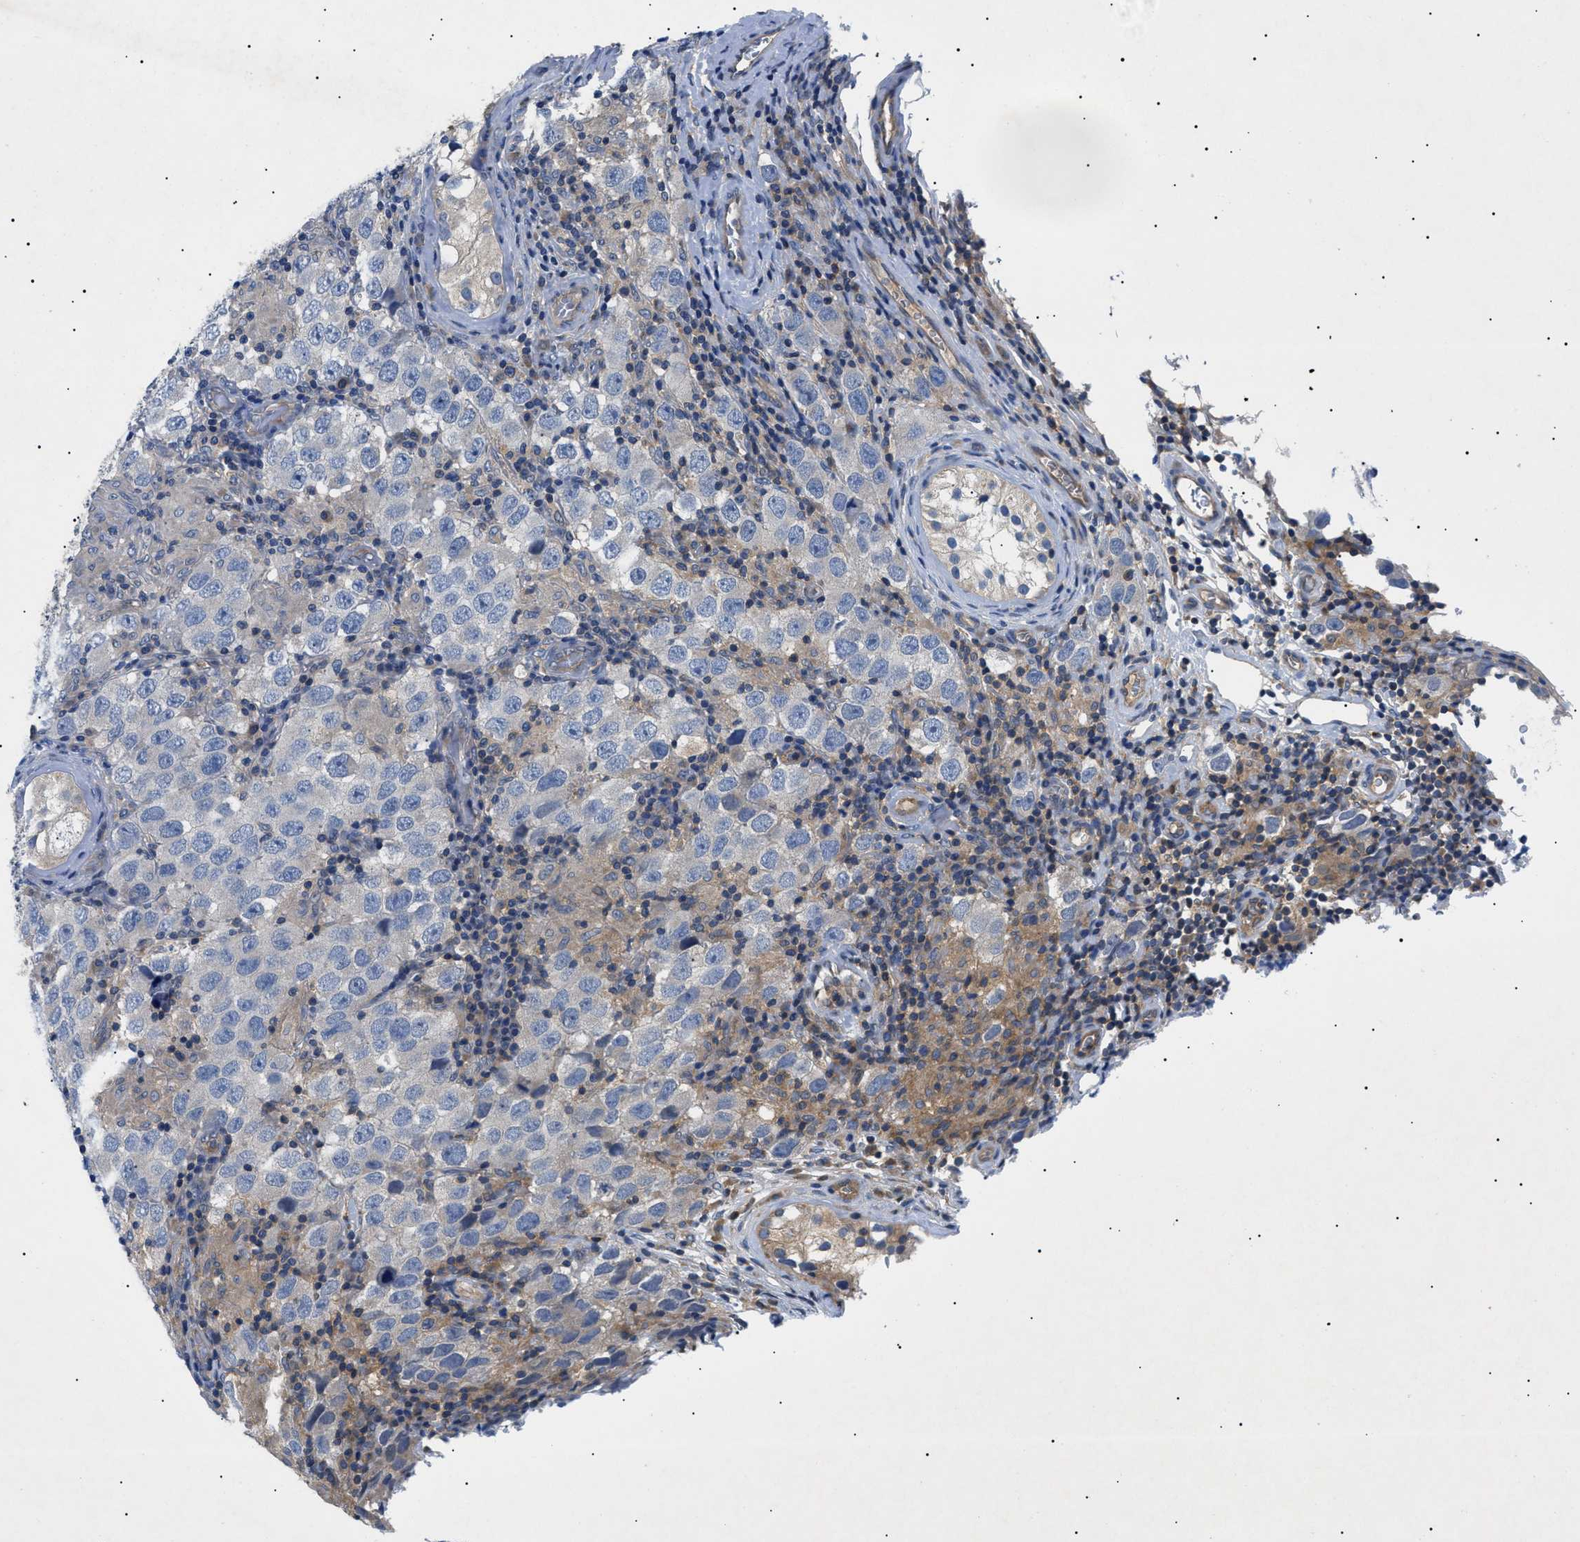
{"staining": {"intensity": "negative", "quantity": "none", "location": "none"}, "tissue": "testis cancer", "cell_type": "Tumor cells", "image_type": "cancer", "snomed": [{"axis": "morphology", "description": "Carcinoma, Embryonal, NOS"}, {"axis": "topography", "description": "Testis"}], "caption": "Immunohistochemical staining of testis cancer demonstrates no significant expression in tumor cells.", "gene": "RIPK1", "patient": {"sex": "male", "age": 21}}